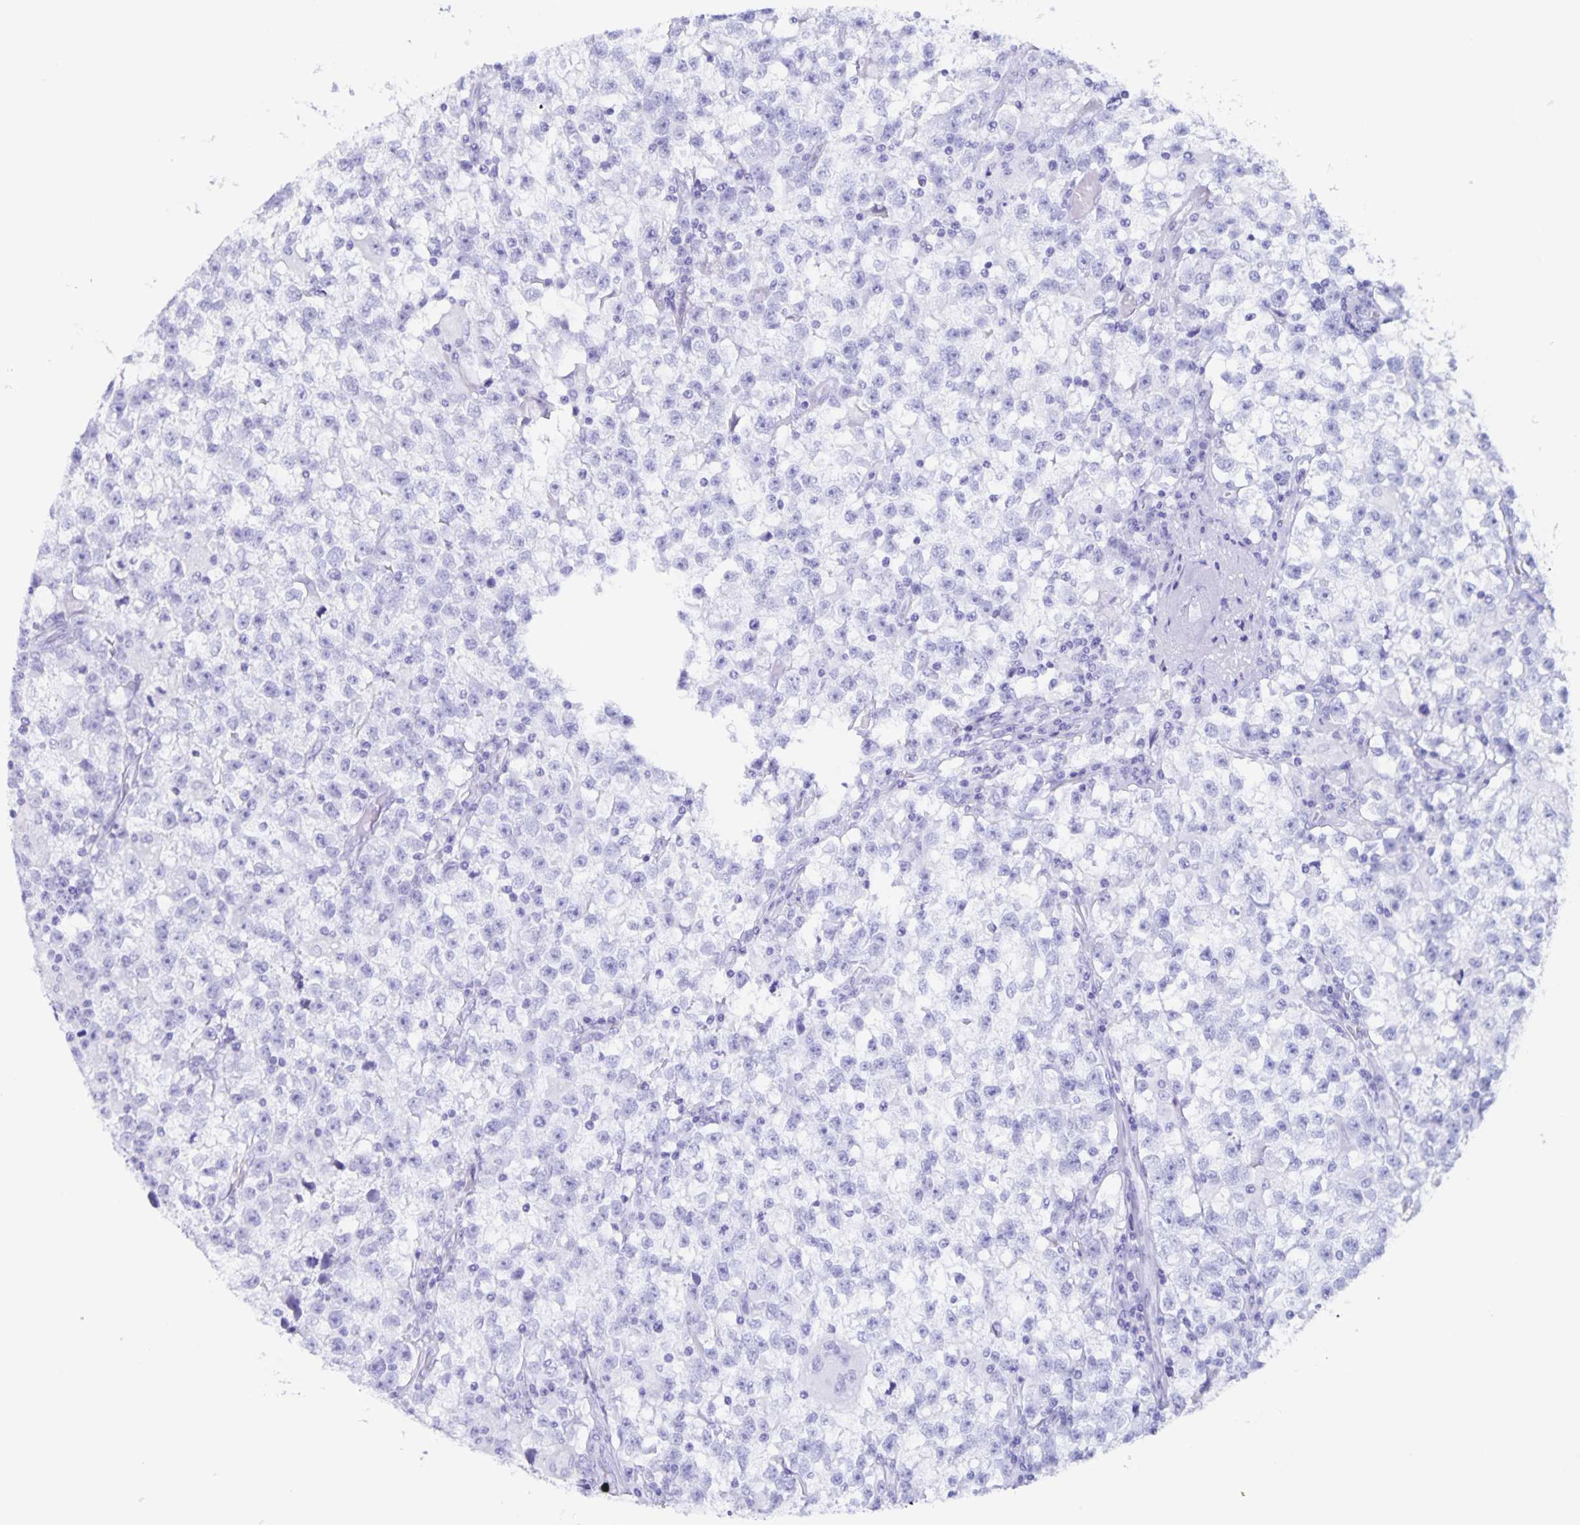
{"staining": {"intensity": "negative", "quantity": "none", "location": "none"}, "tissue": "testis cancer", "cell_type": "Tumor cells", "image_type": "cancer", "snomed": [{"axis": "morphology", "description": "Seminoma, NOS"}, {"axis": "topography", "description": "Testis"}], "caption": "DAB (3,3'-diaminobenzidine) immunohistochemical staining of testis seminoma displays no significant staining in tumor cells.", "gene": "RPL36A", "patient": {"sex": "male", "age": 31}}